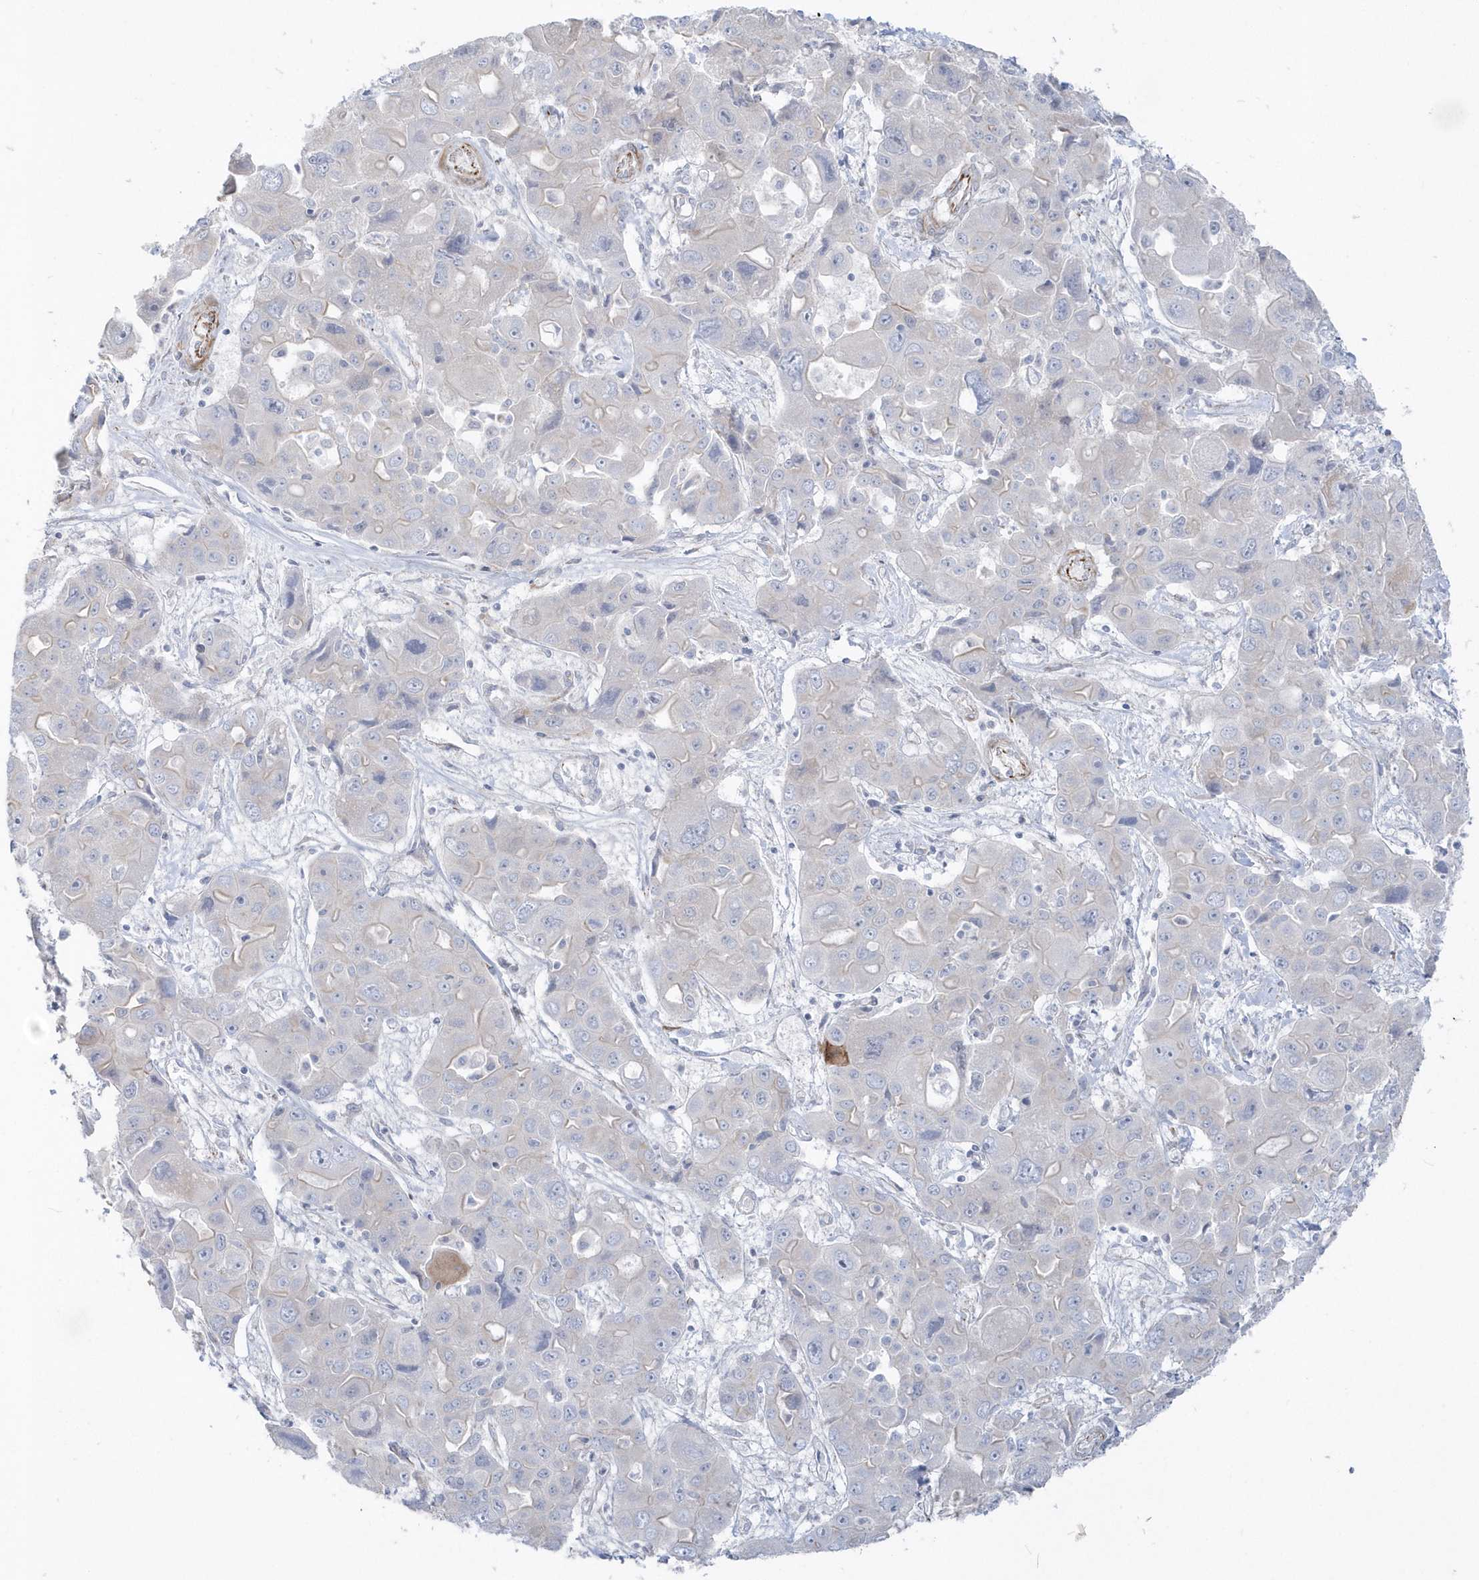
{"staining": {"intensity": "negative", "quantity": "none", "location": "none"}, "tissue": "liver cancer", "cell_type": "Tumor cells", "image_type": "cancer", "snomed": [{"axis": "morphology", "description": "Cholangiocarcinoma"}, {"axis": "topography", "description": "Liver"}], "caption": "A photomicrograph of human cholangiocarcinoma (liver) is negative for staining in tumor cells. The staining was performed using DAB (3,3'-diaminobenzidine) to visualize the protein expression in brown, while the nuclei were stained in blue with hematoxylin (Magnification: 20x).", "gene": "PPIL6", "patient": {"sex": "male", "age": 67}}